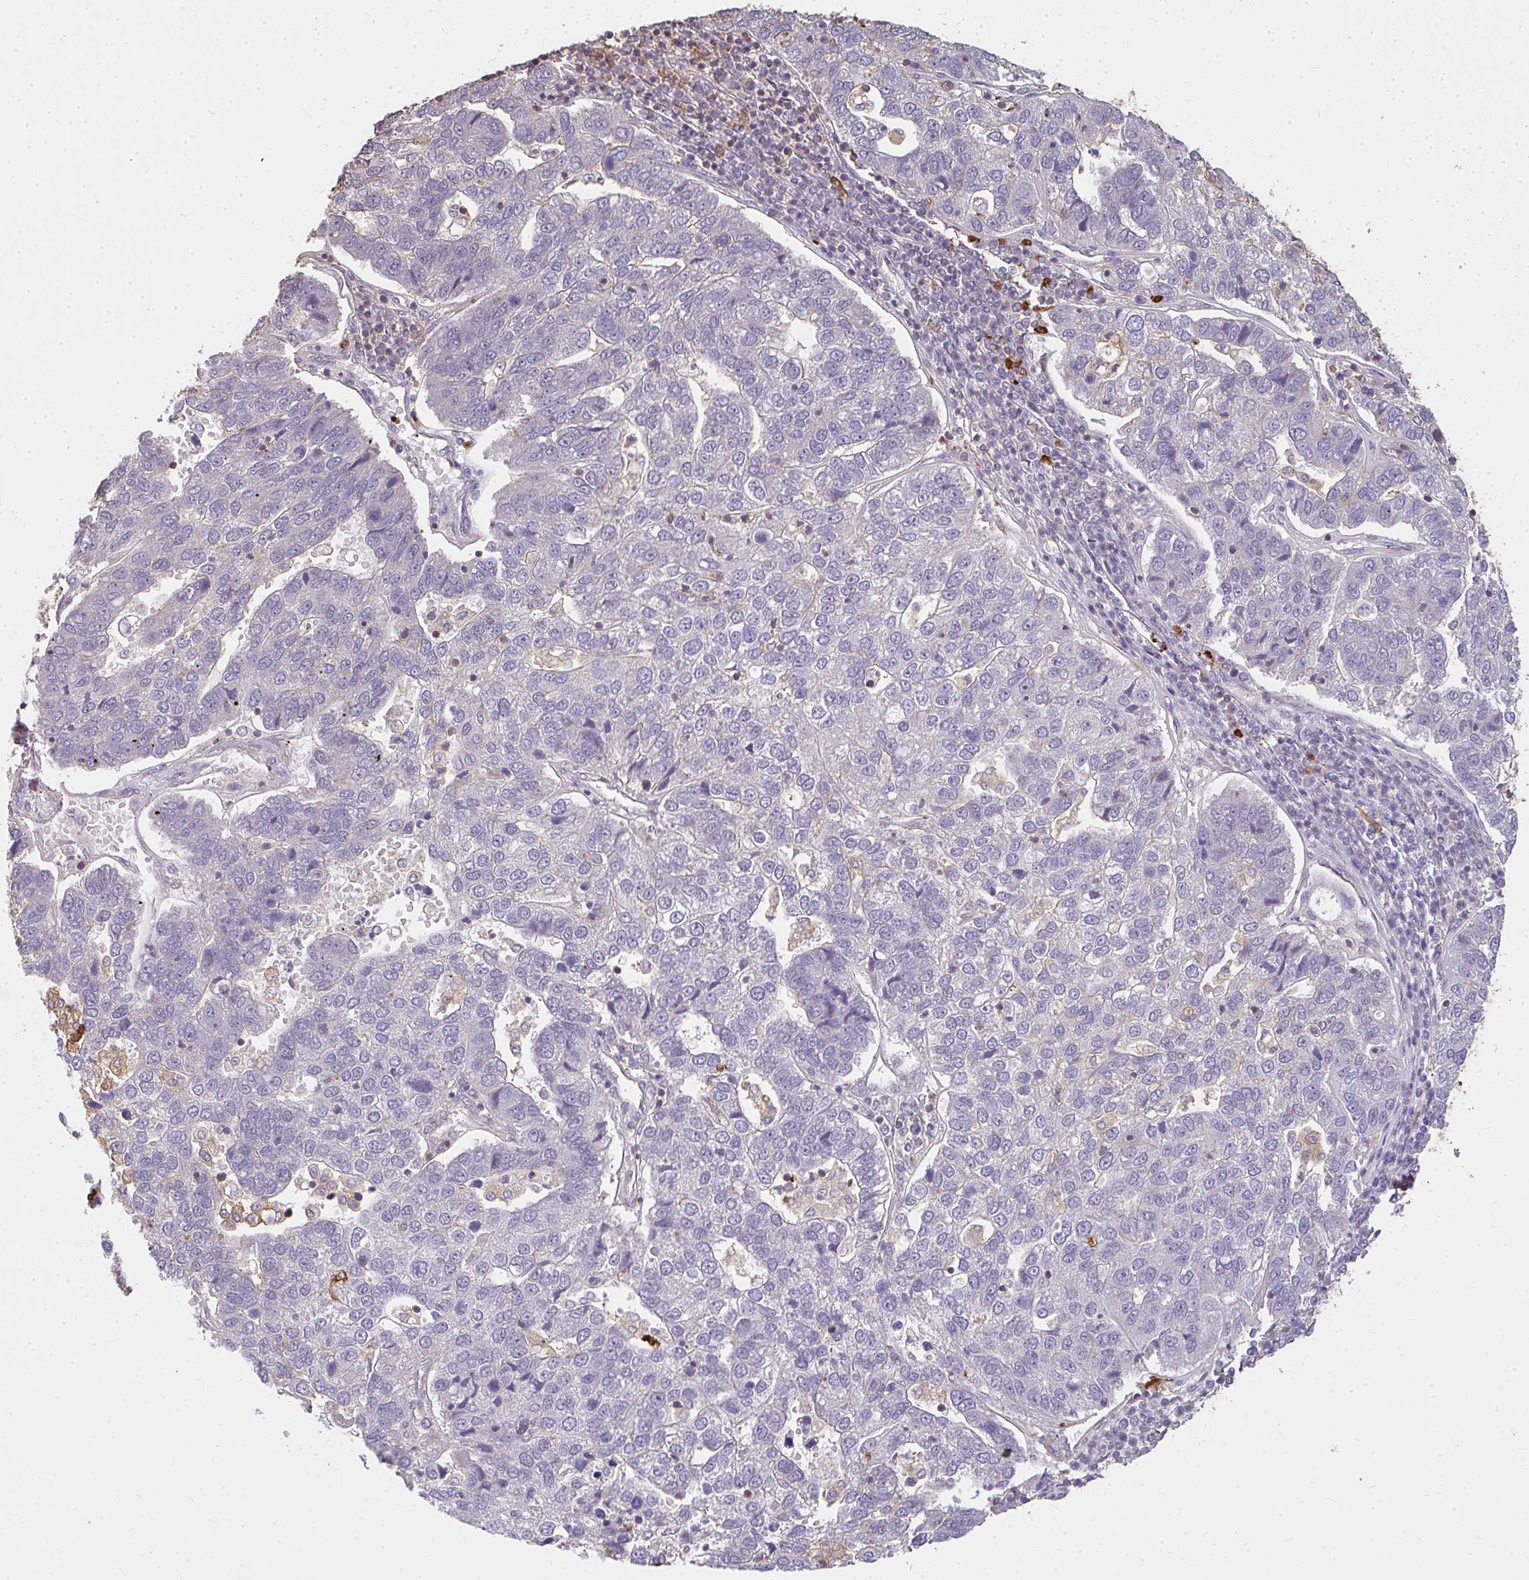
{"staining": {"intensity": "negative", "quantity": "none", "location": "none"}, "tissue": "pancreatic cancer", "cell_type": "Tumor cells", "image_type": "cancer", "snomed": [{"axis": "morphology", "description": "Adenocarcinoma, NOS"}, {"axis": "topography", "description": "Pancreas"}], "caption": "Immunohistochemistry (IHC) histopathology image of neoplastic tissue: pancreatic cancer (adenocarcinoma) stained with DAB (3,3'-diaminobenzidine) displays no significant protein expression in tumor cells.", "gene": "CNTRL", "patient": {"sex": "female", "age": 61}}